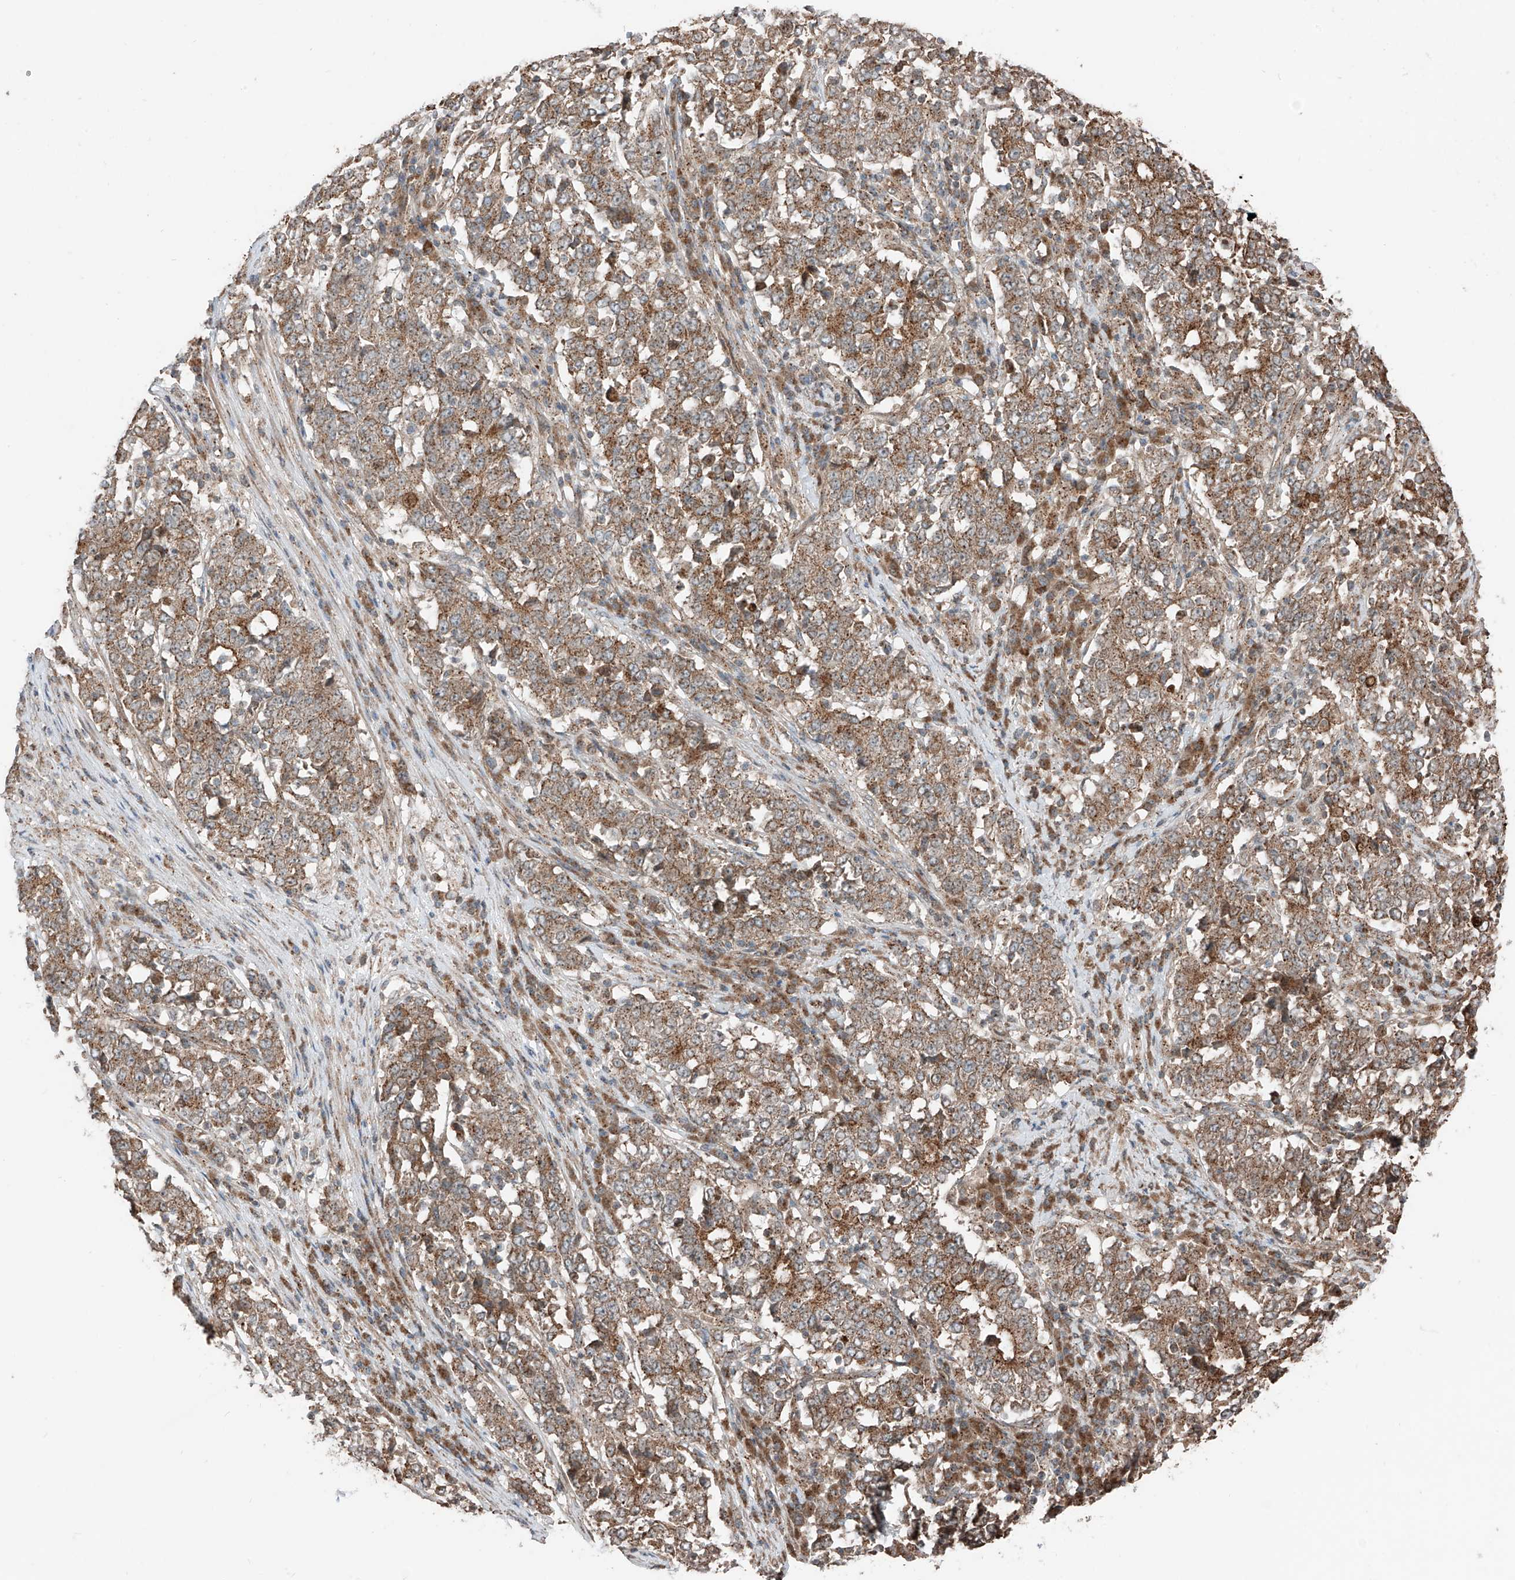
{"staining": {"intensity": "moderate", "quantity": ">75%", "location": "cytoplasmic/membranous"}, "tissue": "stomach cancer", "cell_type": "Tumor cells", "image_type": "cancer", "snomed": [{"axis": "morphology", "description": "Adenocarcinoma, NOS"}, {"axis": "topography", "description": "Stomach"}], "caption": "Protein analysis of stomach cancer tissue demonstrates moderate cytoplasmic/membranous positivity in approximately >75% of tumor cells.", "gene": "CEP162", "patient": {"sex": "male", "age": 59}}